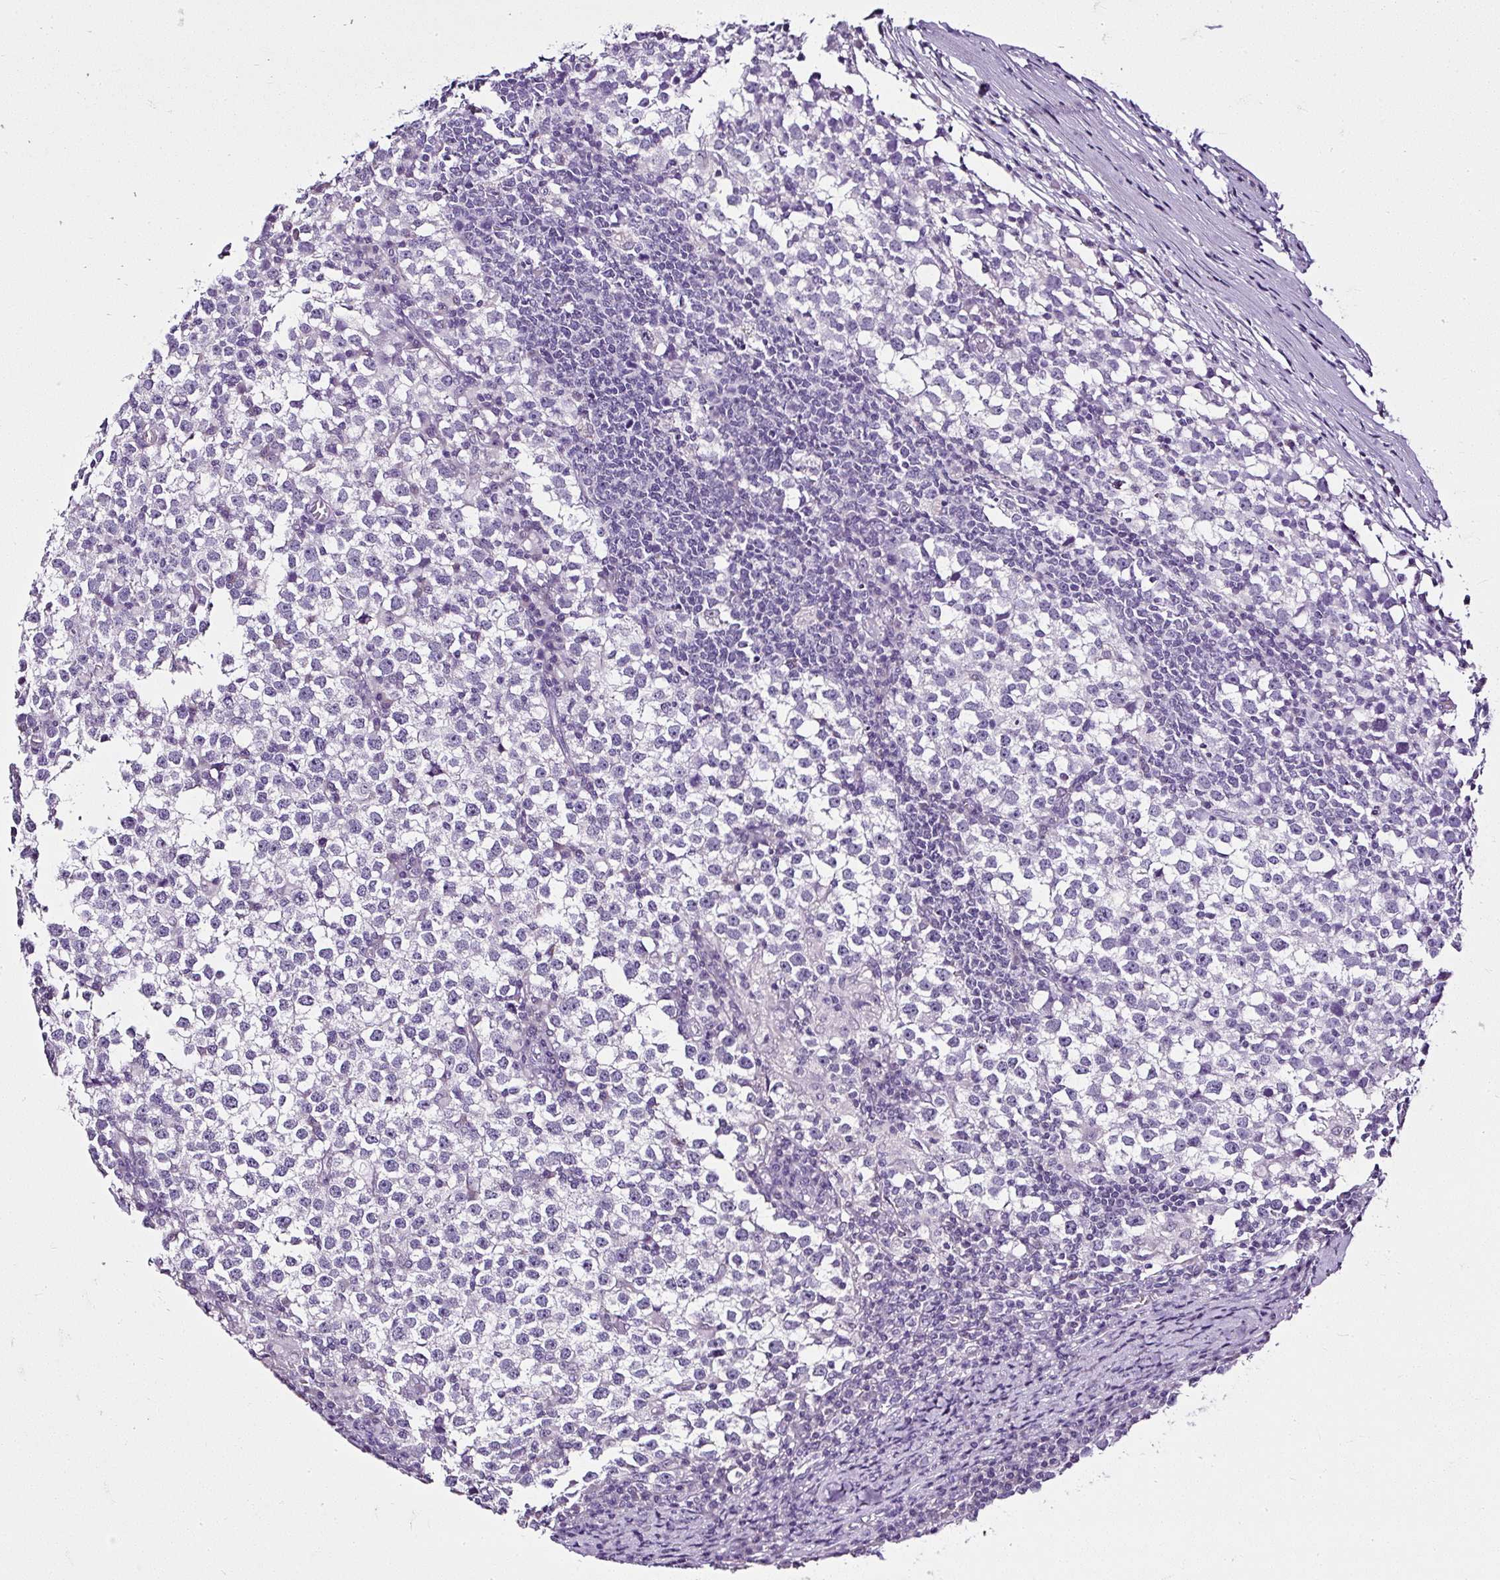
{"staining": {"intensity": "negative", "quantity": "none", "location": "none"}, "tissue": "testis cancer", "cell_type": "Tumor cells", "image_type": "cancer", "snomed": [{"axis": "morphology", "description": "Seminoma, NOS"}, {"axis": "topography", "description": "Testis"}], "caption": "An immunohistochemistry (IHC) photomicrograph of testis cancer (seminoma) is shown. There is no staining in tumor cells of testis cancer (seminoma).", "gene": "ATP2A1", "patient": {"sex": "male", "age": 65}}